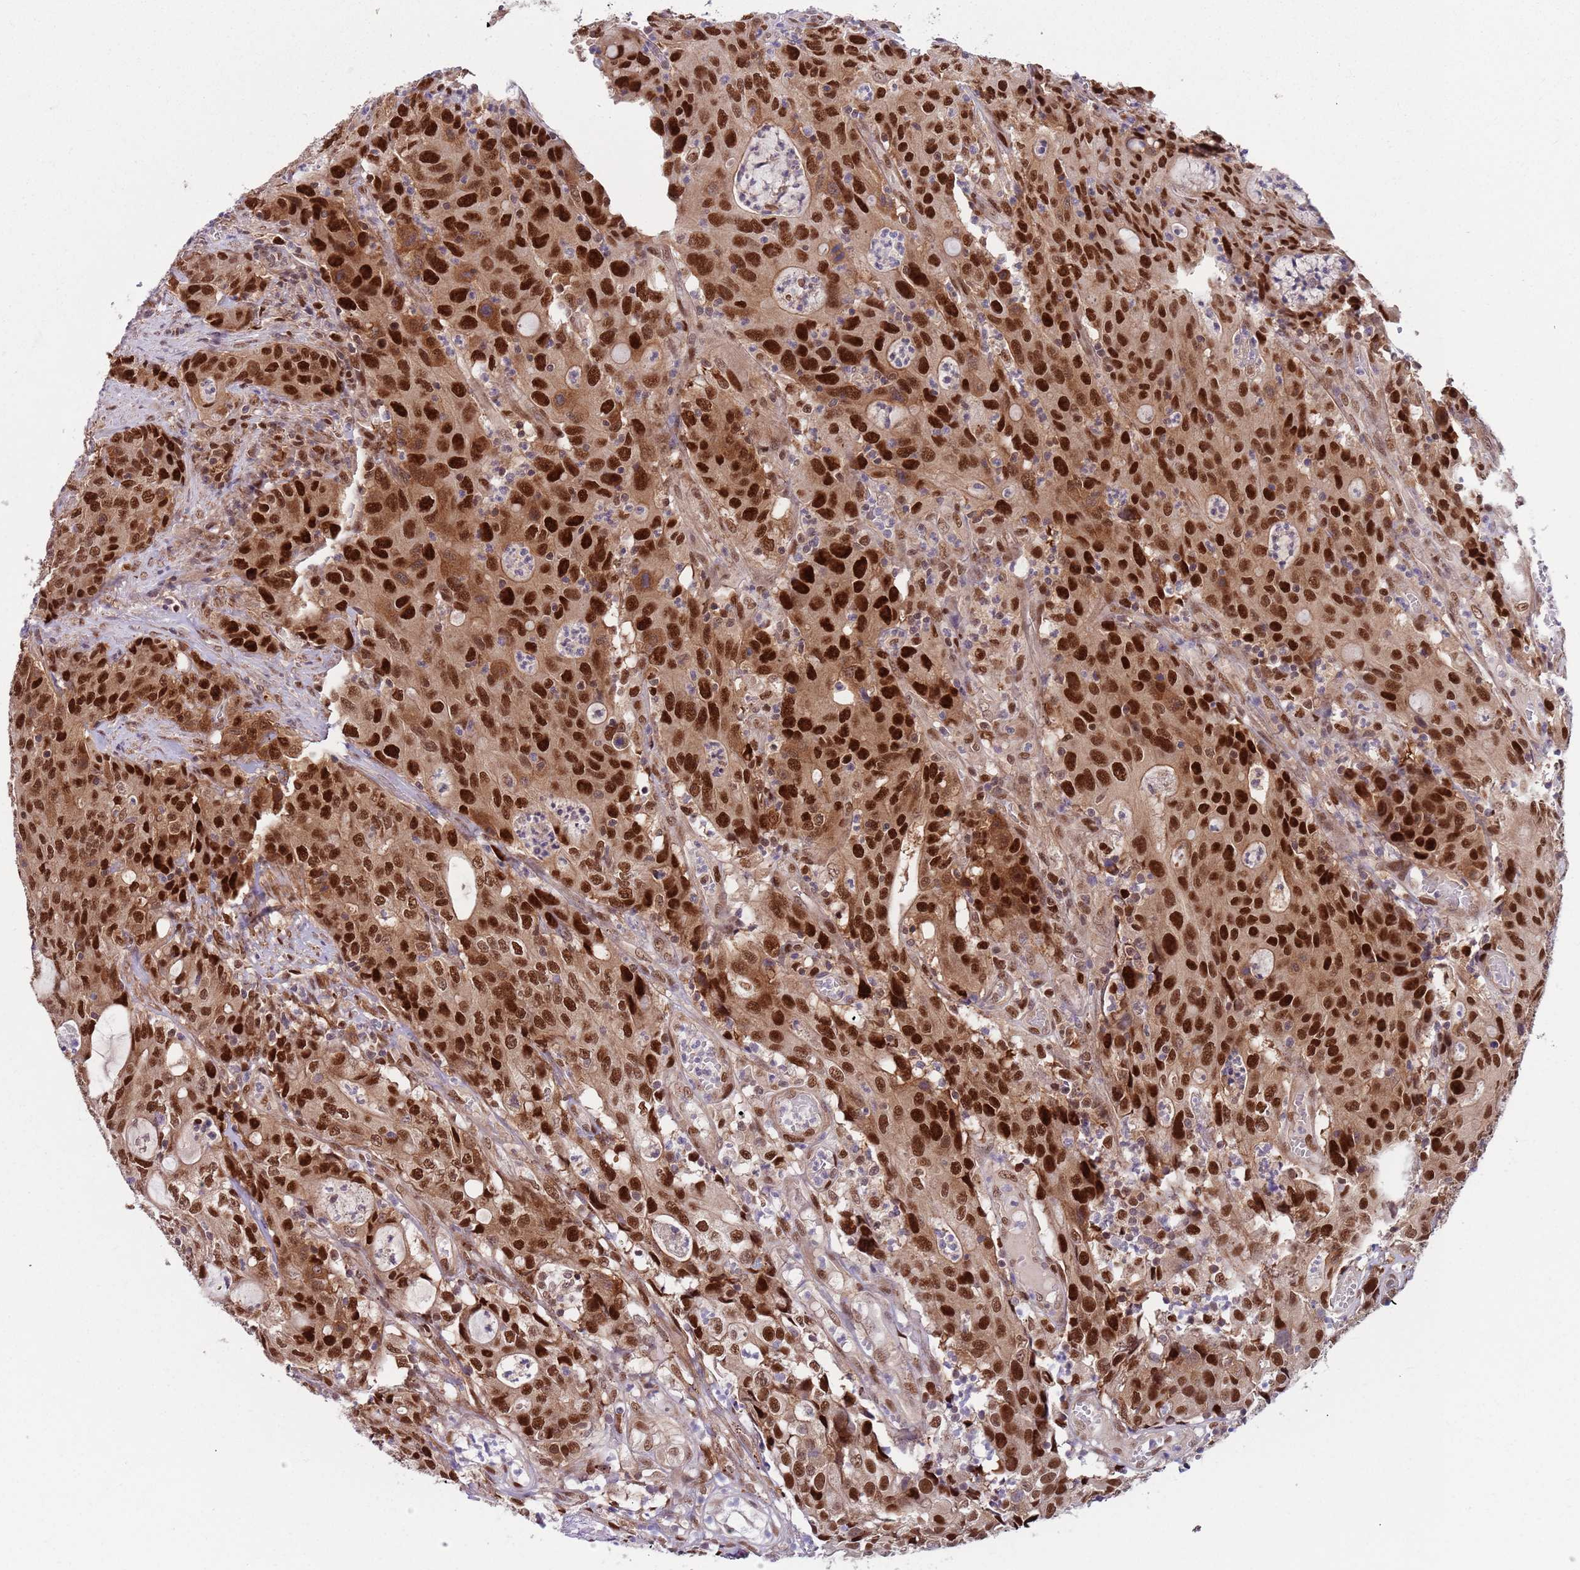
{"staining": {"intensity": "strong", "quantity": ">75%", "location": "nuclear"}, "tissue": "colorectal cancer", "cell_type": "Tumor cells", "image_type": "cancer", "snomed": [{"axis": "morphology", "description": "Adenocarcinoma, NOS"}, {"axis": "topography", "description": "Colon"}], "caption": "Protein expression analysis of colorectal cancer reveals strong nuclear staining in about >75% of tumor cells.", "gene": "RMND5B", "patient": {"sex": "male", "age": 83}}